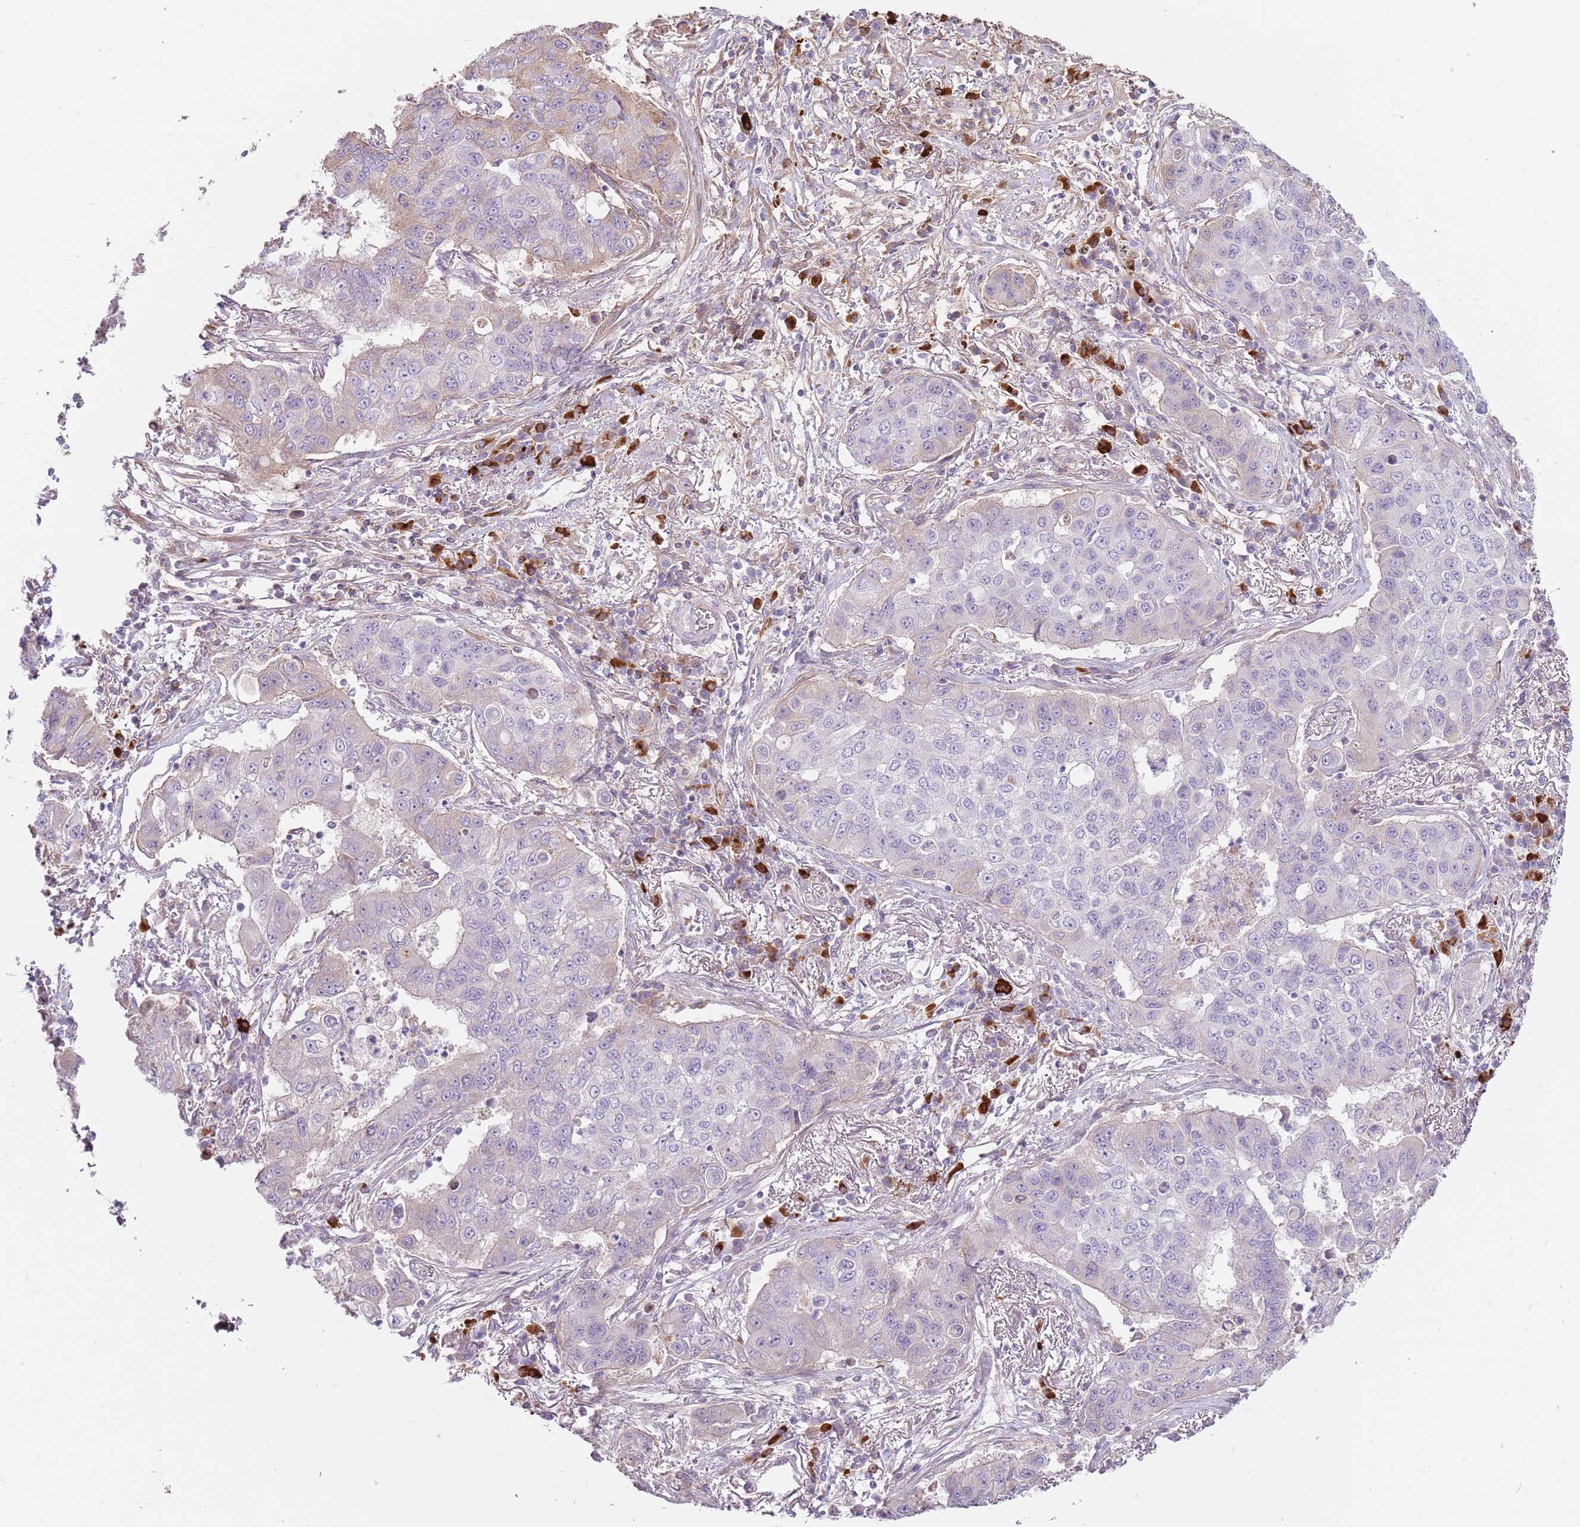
{"staining": {"intensity": "negative", "quantity": "none", "location": "none"}, "tissue": "lung cancer", "cell_type": "Tumor cells", "image_type": "cancer", "snomed": [{"axis": "morphology", "description": "Squamous cell carcinoma, NOS"}, {"axis": "topography", "description": "Lung"}], "caption": "Protein analysis of lung squamous cell carcinoma reveals no significant staining in tumor cells.", "gene": "MCUB", "patient": {"sex": "male", "age": 74}}